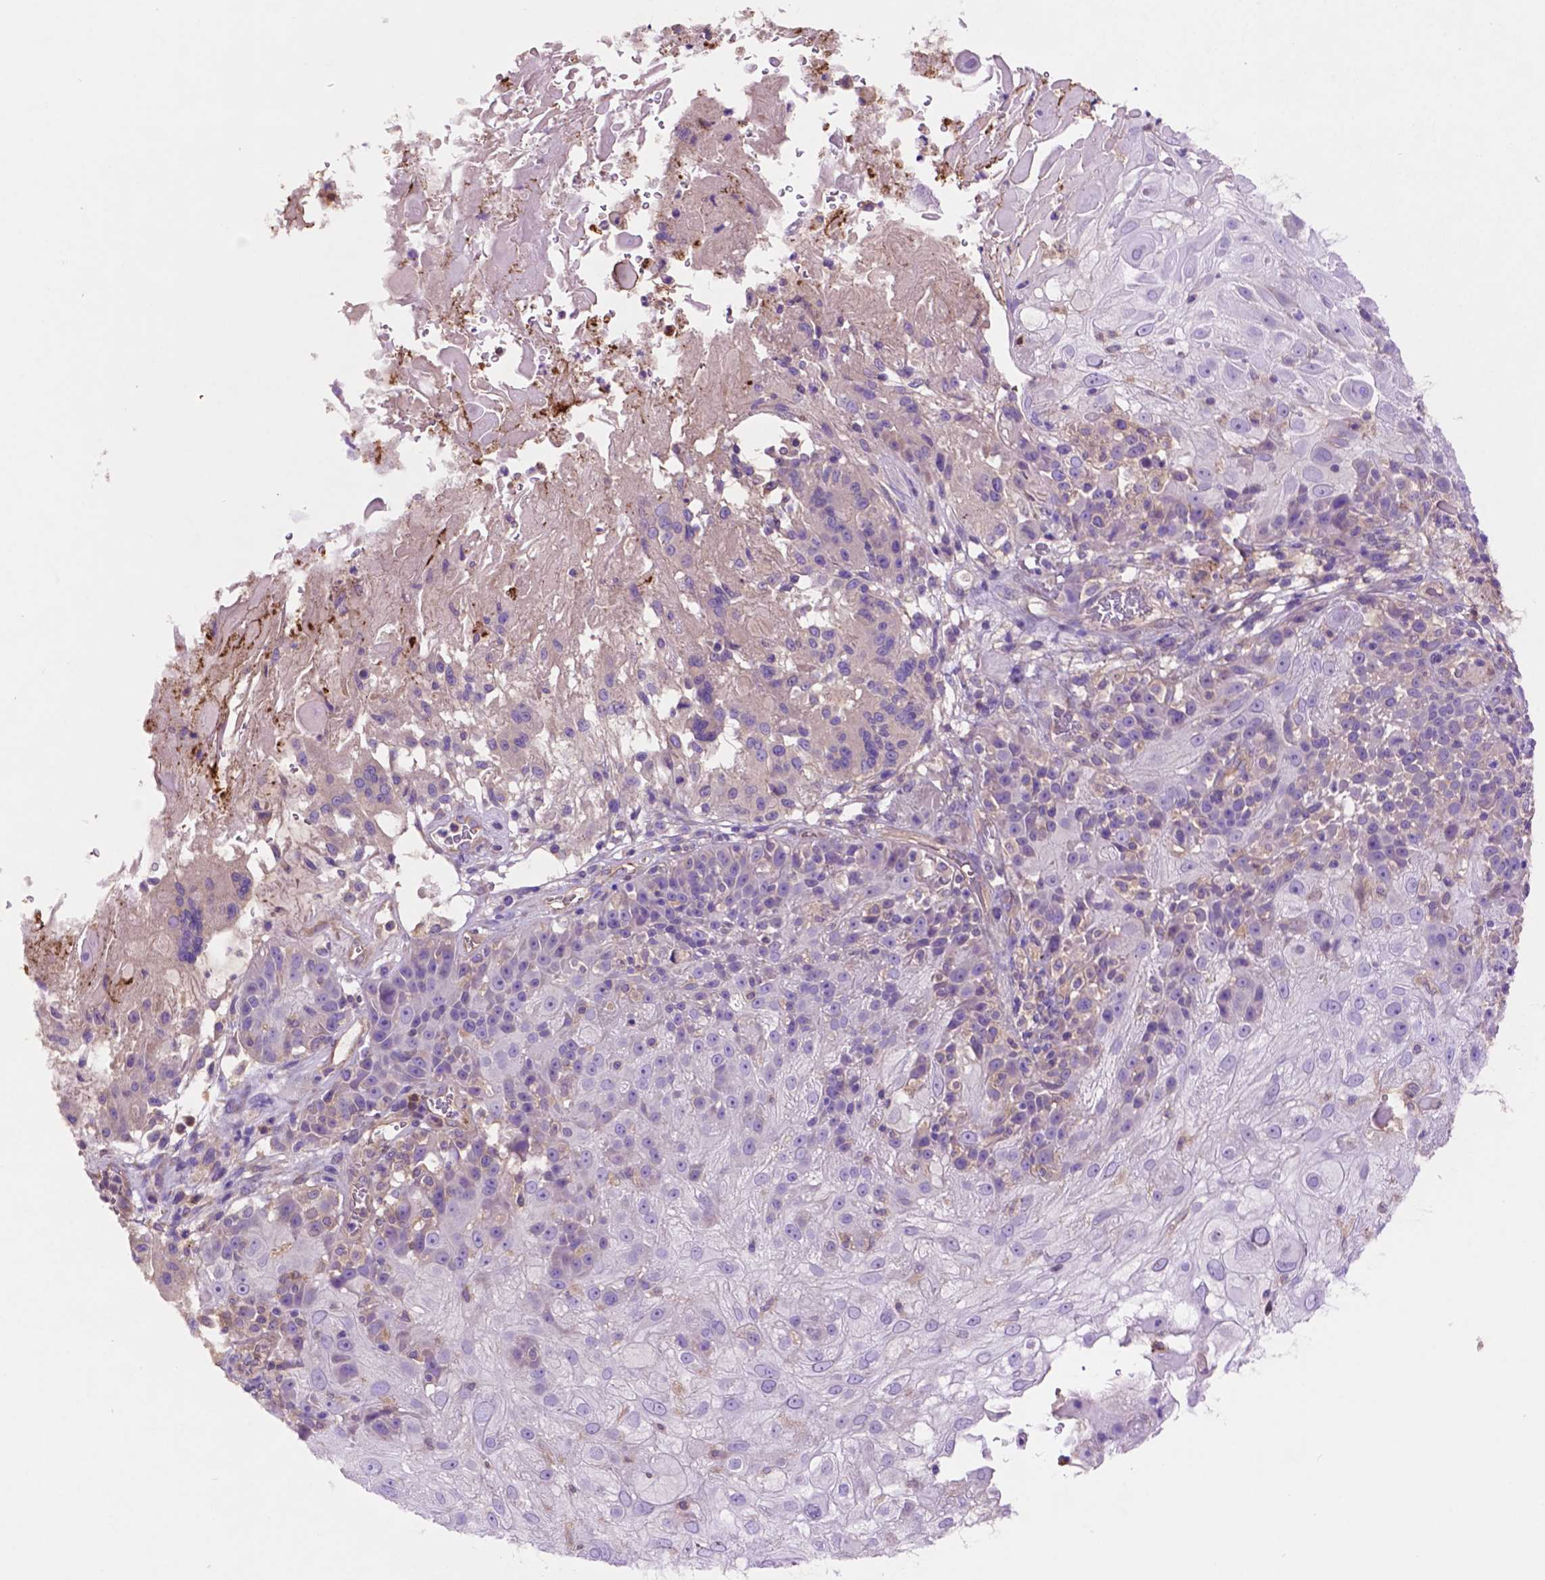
{"staining": {"intensity": "weak", "quantity": "<25%", "location": "cytoplasmic/membranous"}, "tissue": "skin cancer", "cell_type": "Tumor cells", "image_type": "cancer", "snomed": [{"axis": "morphology", "description": "Normal tissue, NOS"}, {"axis": "morphology", "description": "Squamous cell carcinoma, NOS"}, {"axis": "topography", "description": "Skin"}], "caption": "Human skin squamous cell carcinoma stained for a protein using immunohistochemistry shows no staining in tumor cells.", "gene": "GDPD5", "patient": {"sex": "female", "age": 83}}